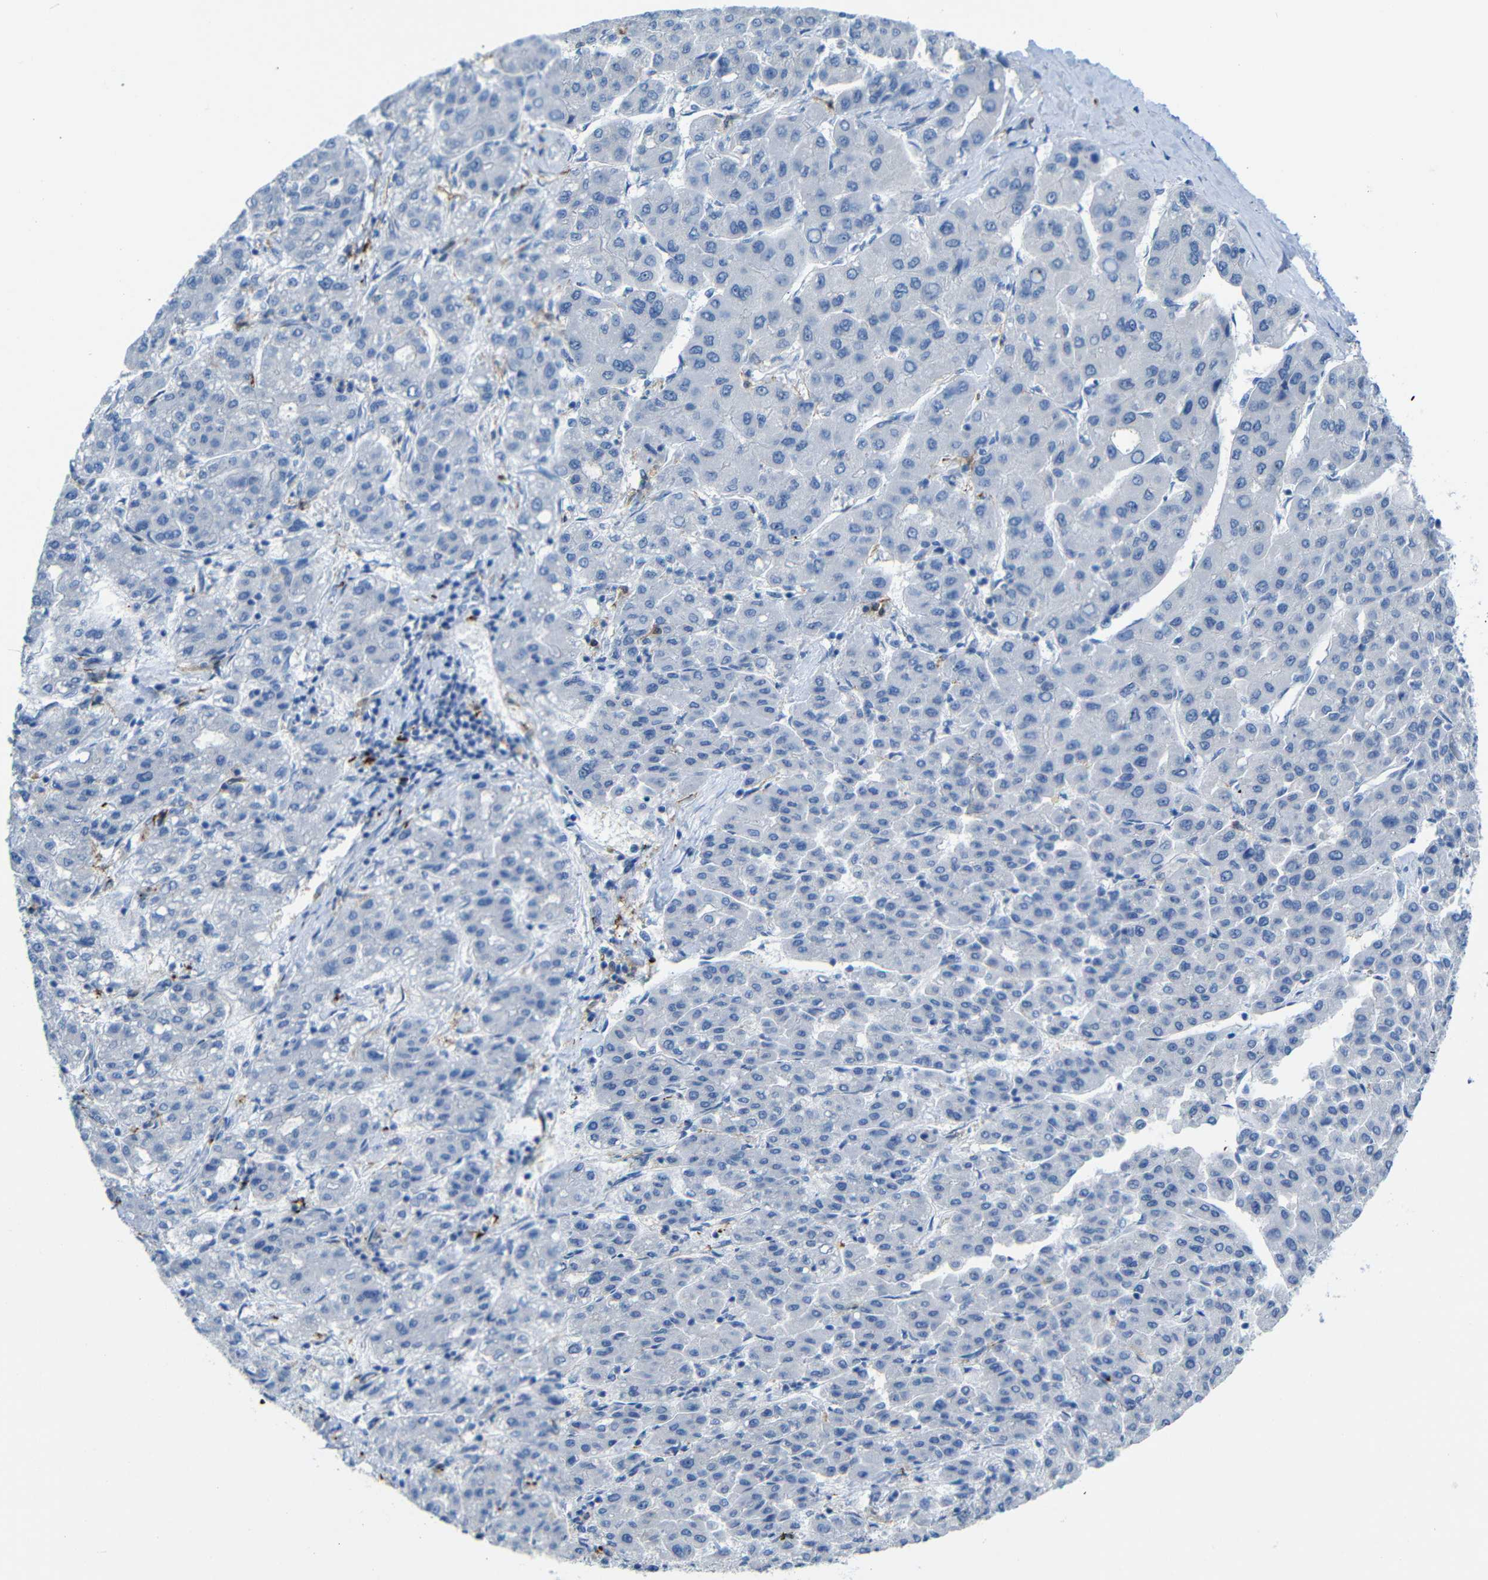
{"staining": {"intensity": "negative", "quantity": "none", "location": "none"}, "tissue": "liver cancer", "cell_type": "Tumor cells", "image_type": "cancer", "snomed": [{"axis": "morphology", "description": "Carcinoma, Hepatocellular, NOS"}, {"axis": "topography", "description": "Liver"}], "caption": "Liver cancer stained for a protein using immunohistochemistry (IHC) displays no positivity tumor cells.", "gene": "C1orf210", "patient": {"sex": "male", "age": 65}}